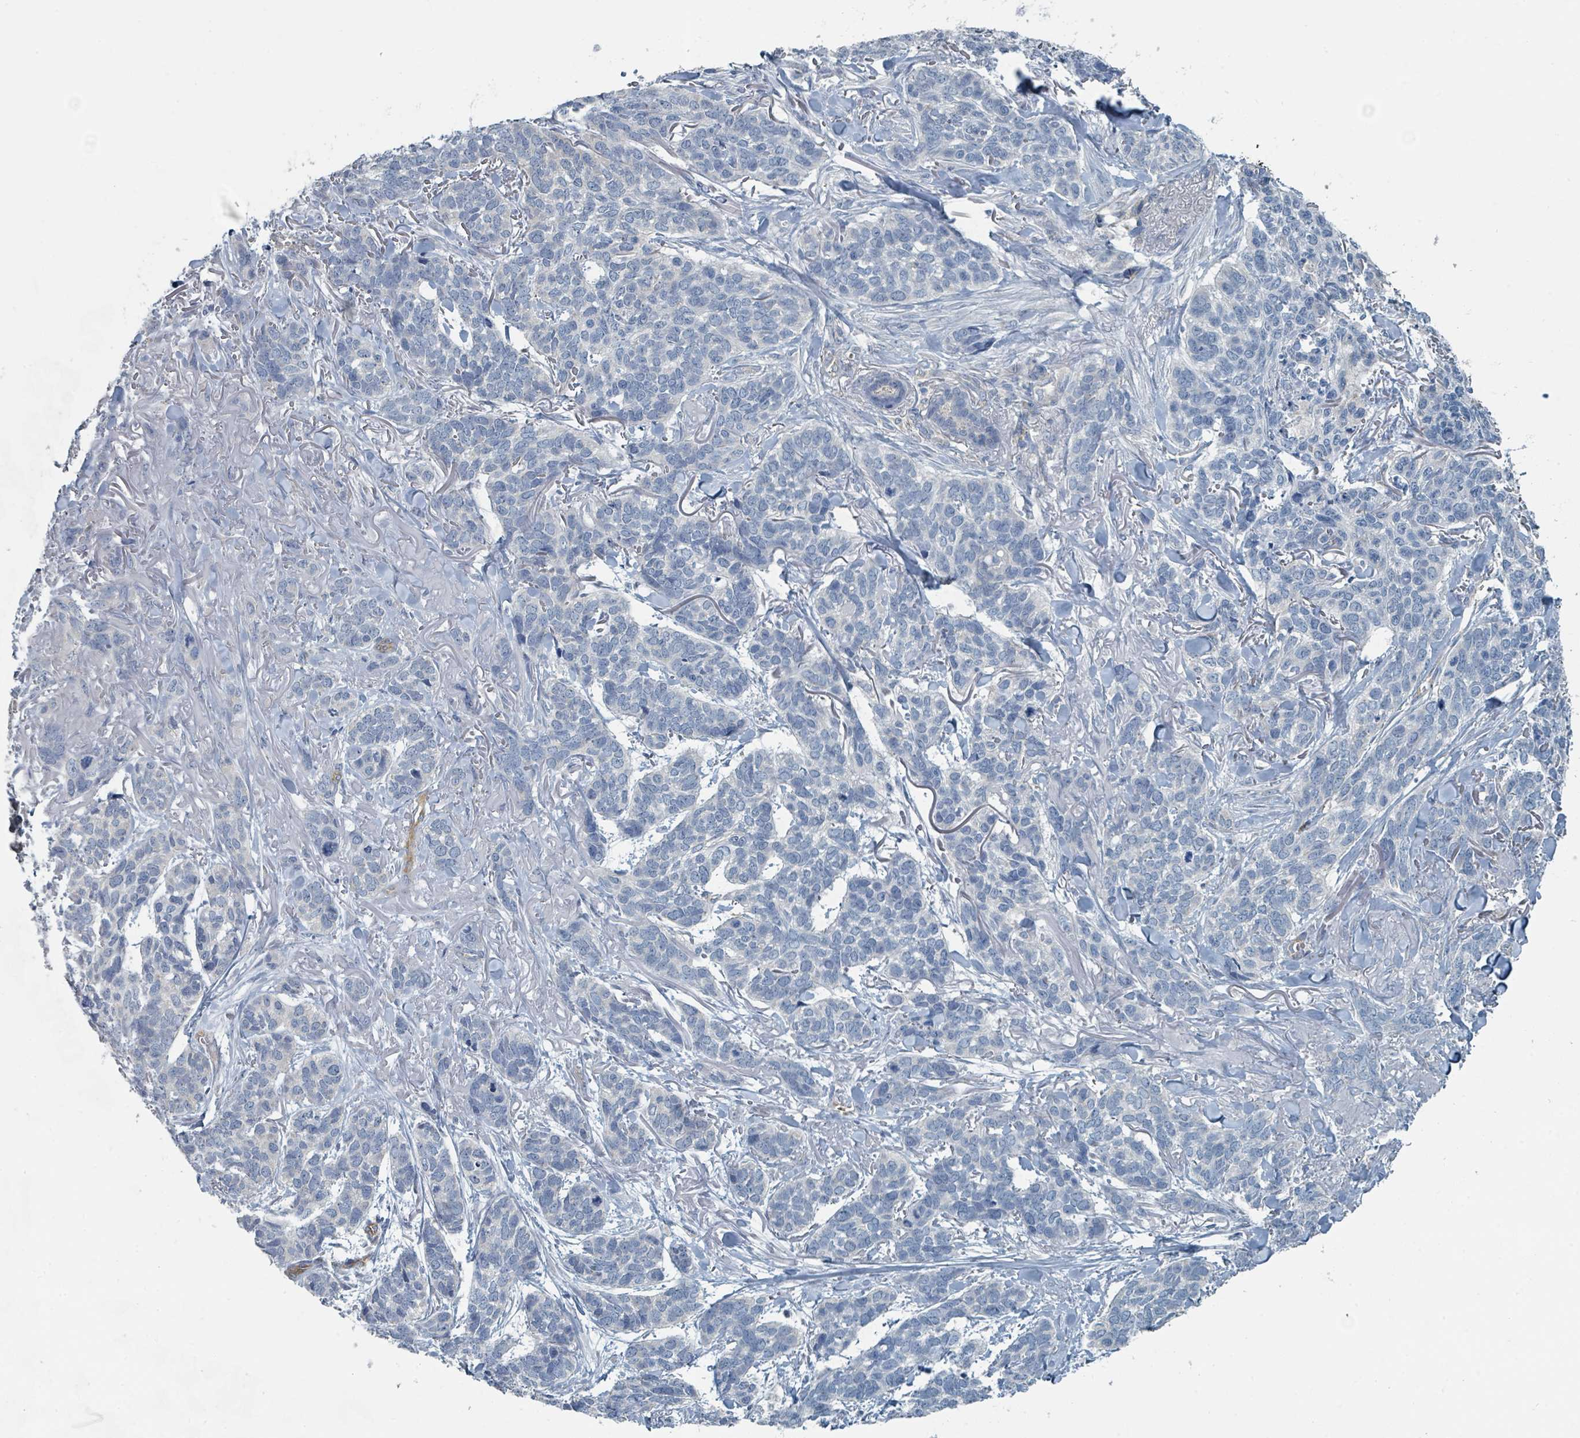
{"staining": {"intensity": "negative", "quantity": "none", "location": "none"}, "tissue": "skin cancer", "cell_type": "Tumor cells", "image_type": "cancer", "snomed": [{"axis": "morphology", "description": "Basal cell carcinoma"}, {"axis": "topography", "description": "Skin"}], "caption": "This is a photomicrograph of immunohistochemistry staining of skin cancer (basal cell carcinoma), which shows no staining in tumor cells. (Stains: DAB (3,3'-diaminobenzidine) immunohistochemistry (IHC) with hematoxylin counter stain, Microscopy: brightfield microscopy at high magnification).", "gene": "RASA4", "patient": {"sex": "male", "age": 86}}